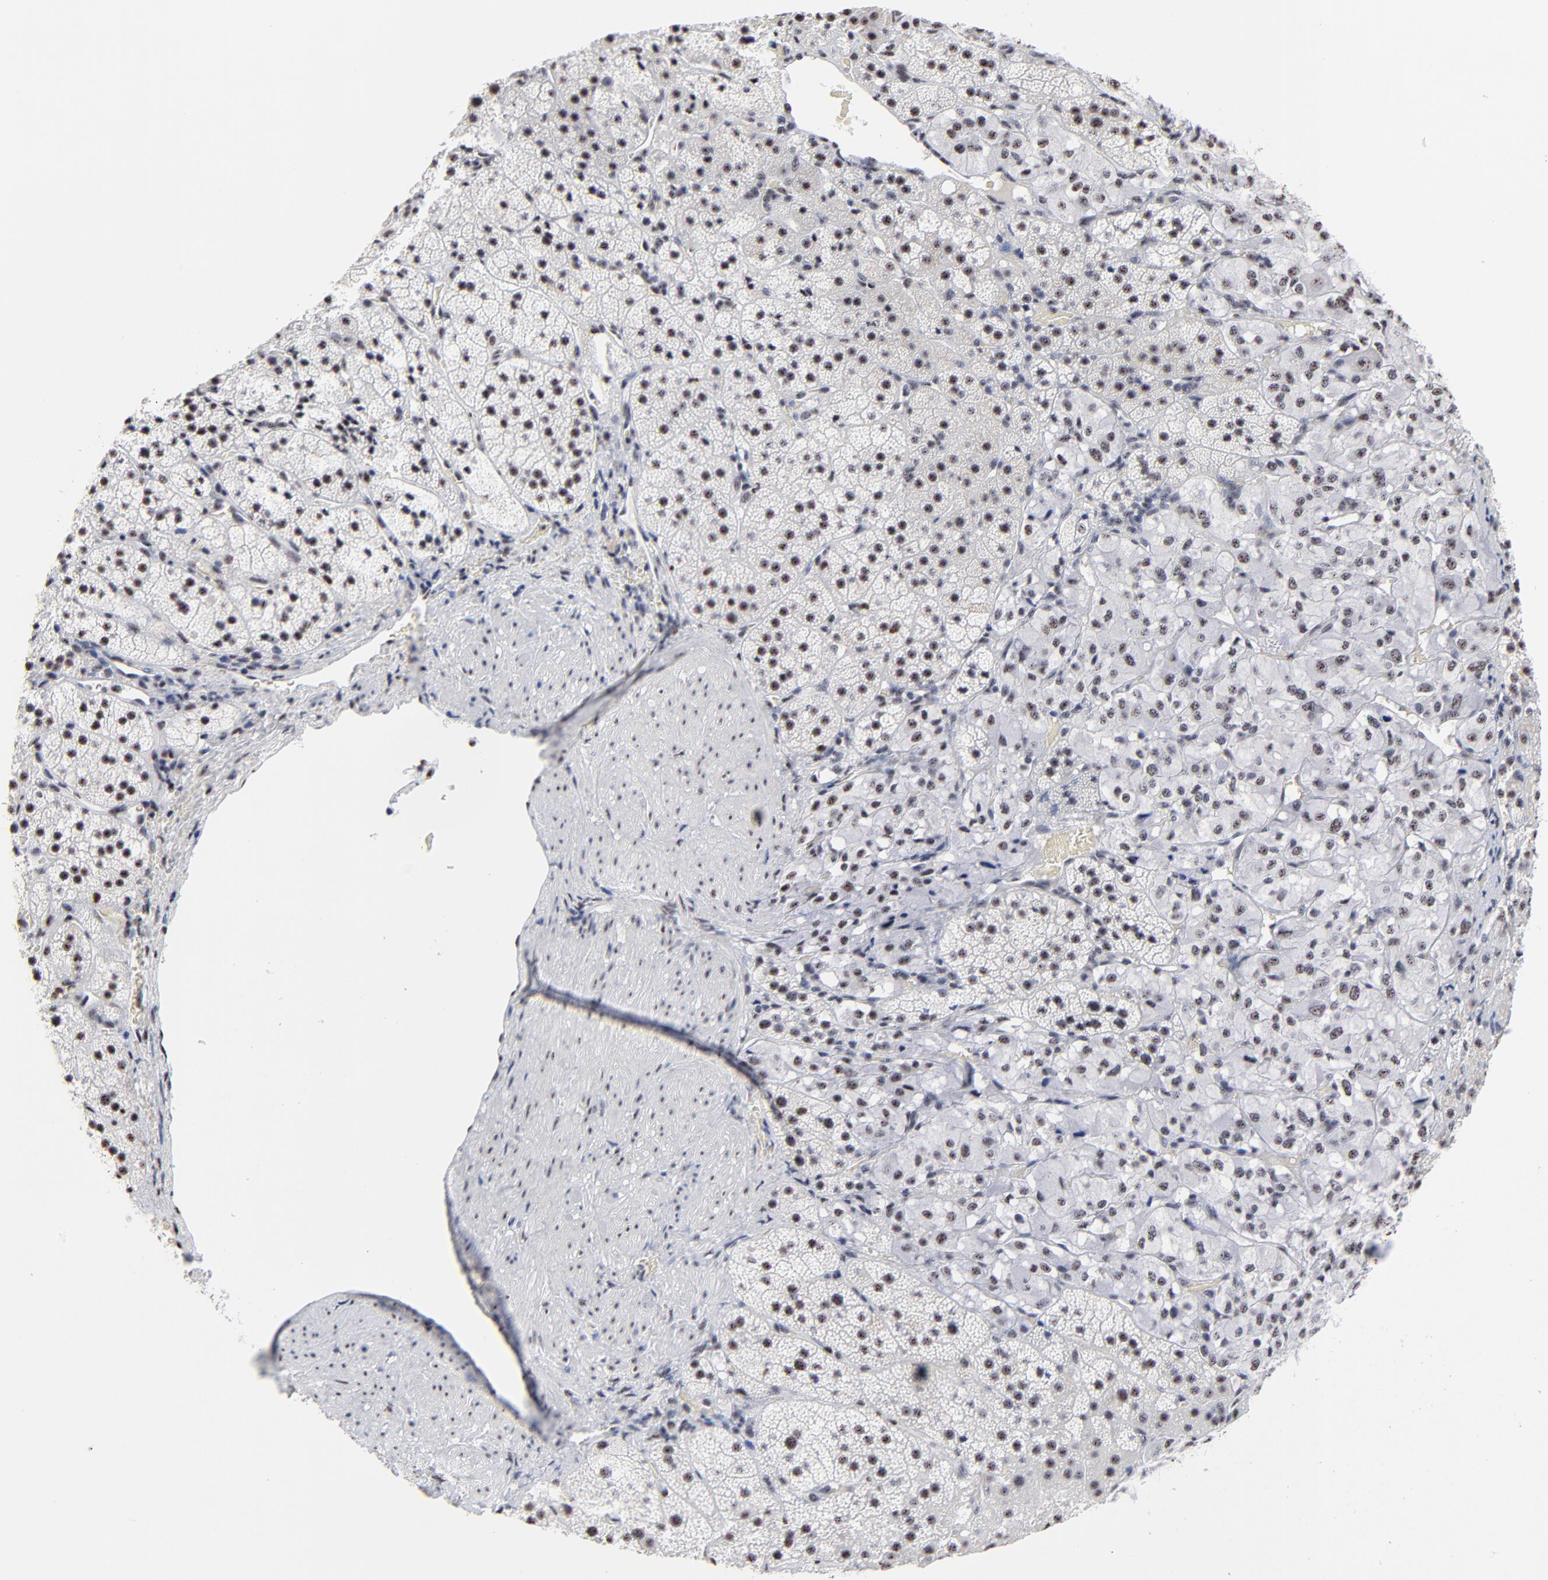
{"staining": {"intensity": "weak", "quantity": "25%-75%", "location": "nuclear"}, "tissue": "adrenal gland", "cell_type": "Glandular cells", "image_type": "normal", "snomed": [{"axis": "morphology", "description": "Normal tissue, NOS"}, {"axis": "topography", "description": "Adrenal gland"}], "caption": "A low amount of weak nuclear staining is identified in approximately 25%-75% of glandular cells in benign adrenal gland.", "gene": "MBD4", "patient": {"sex": "female", "age": 44}}